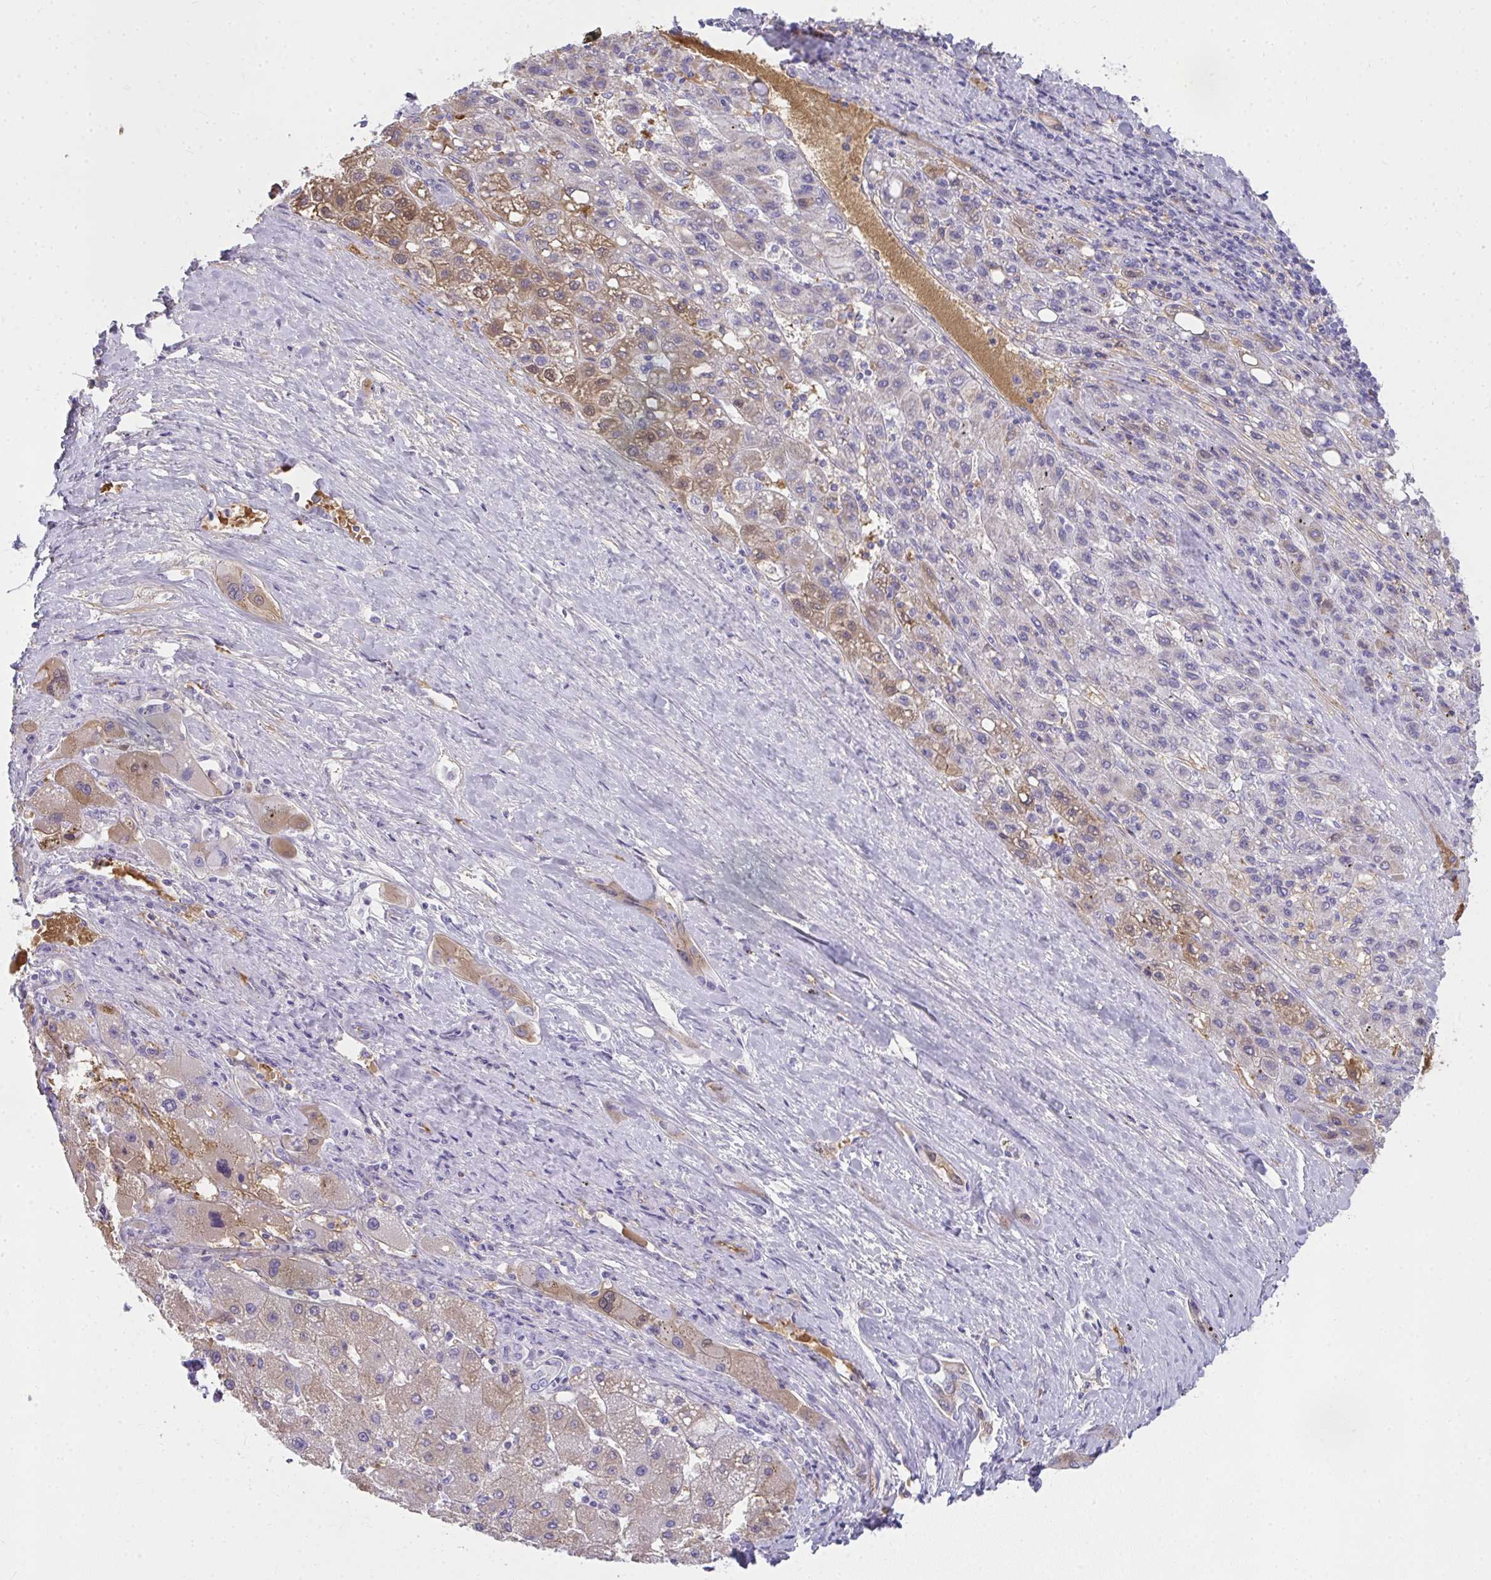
{"staining": {"intensity": "moderate", "quantity": "<25%", "location": "cytoplasmic/membranous"}, "tissue": "liver cancer", "cell_type": "Tumor cells", "image_type": "cancer", "snomed": [{"axis": "morphology", "description": "Carcinoma, Hepatocellular, NOS"}, {"axis": "topography", "description": "Liver"}], "caption": "A brown stain labels moderate cytoplasmic/membranous positivity of a protein in liver hepatocellular carcinoma tumor cells.", "gene": "ZSWIM3", "patient": {"sex": "female", "age": 82}}